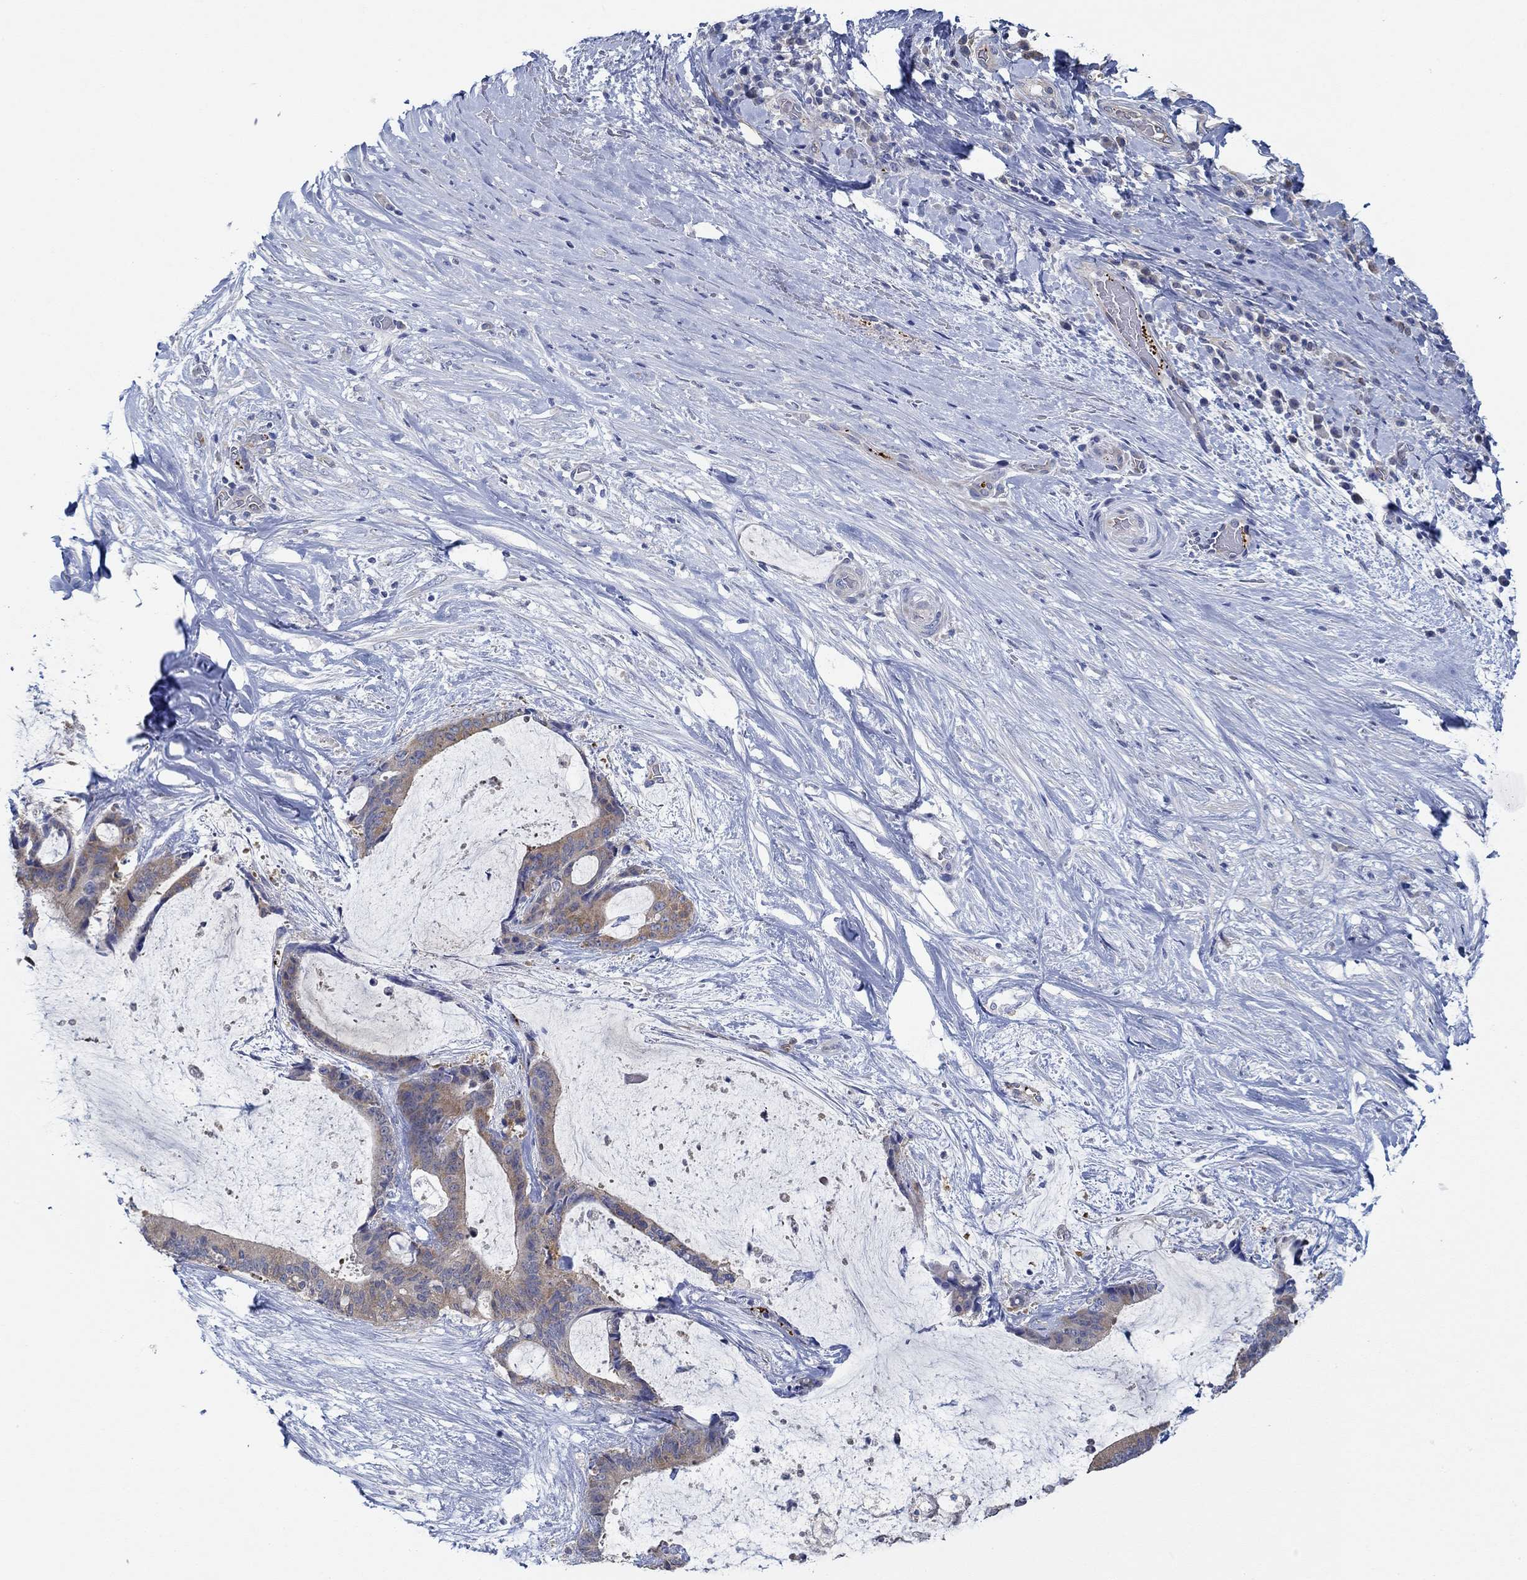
{"staining": {"intensity": "moderate", "quantity": "<25%", "location": "cytoplasmic/membranous"}, "tissue": "liver cancer", "cell_type": "Tumor cells", "image_type": "cancer", "snomed": [{"axis": "morphology", "description": "Cholangiocarcinoma"}, {"axis": "topography", "description": "Liver"}], "caption": "Immunohistochemical staining of human liver cholangiocarcinoma displays moderate cytoplasmic/membranous protein expression in about <25% of tumor cells.", "gene": "SLC27A3", "patient": {"sex": "female", "age": 73}}